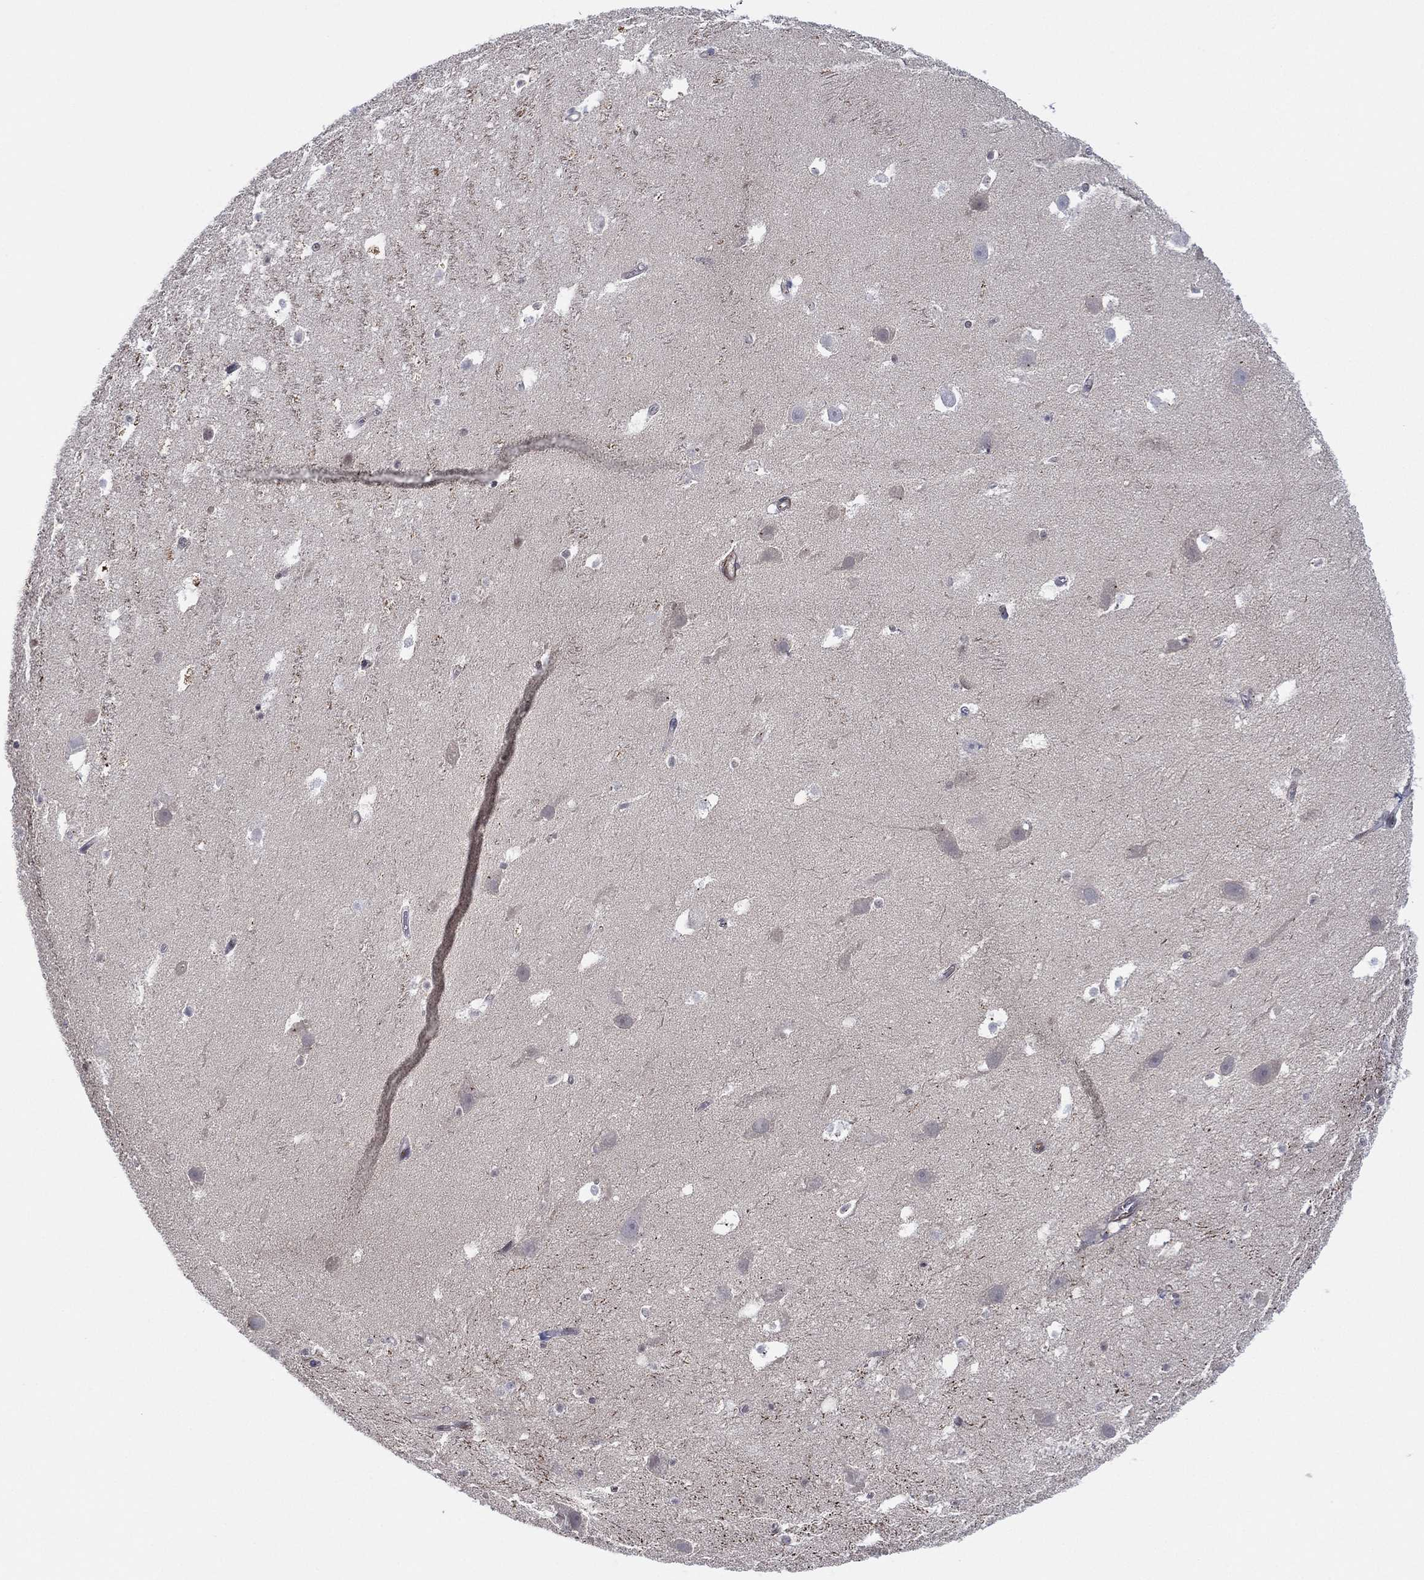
{"staining": {"intensity": "negative", "quantity": "none", "location": "none"}, "tissue": "hippocampus", "cell_type": "Glial cells", "image_type": "normal", "snomed": [{"axis": "morphology", "description": "Normal tissue, NOS"}, {"axis": "topography", "description": "Hippocampus"}], "caption": "The immunohistochemistry image has no significant positivity in glial cells of hippocampus.", "gene": "GSE1", "patient": {"sex": "male", "age": 26}}